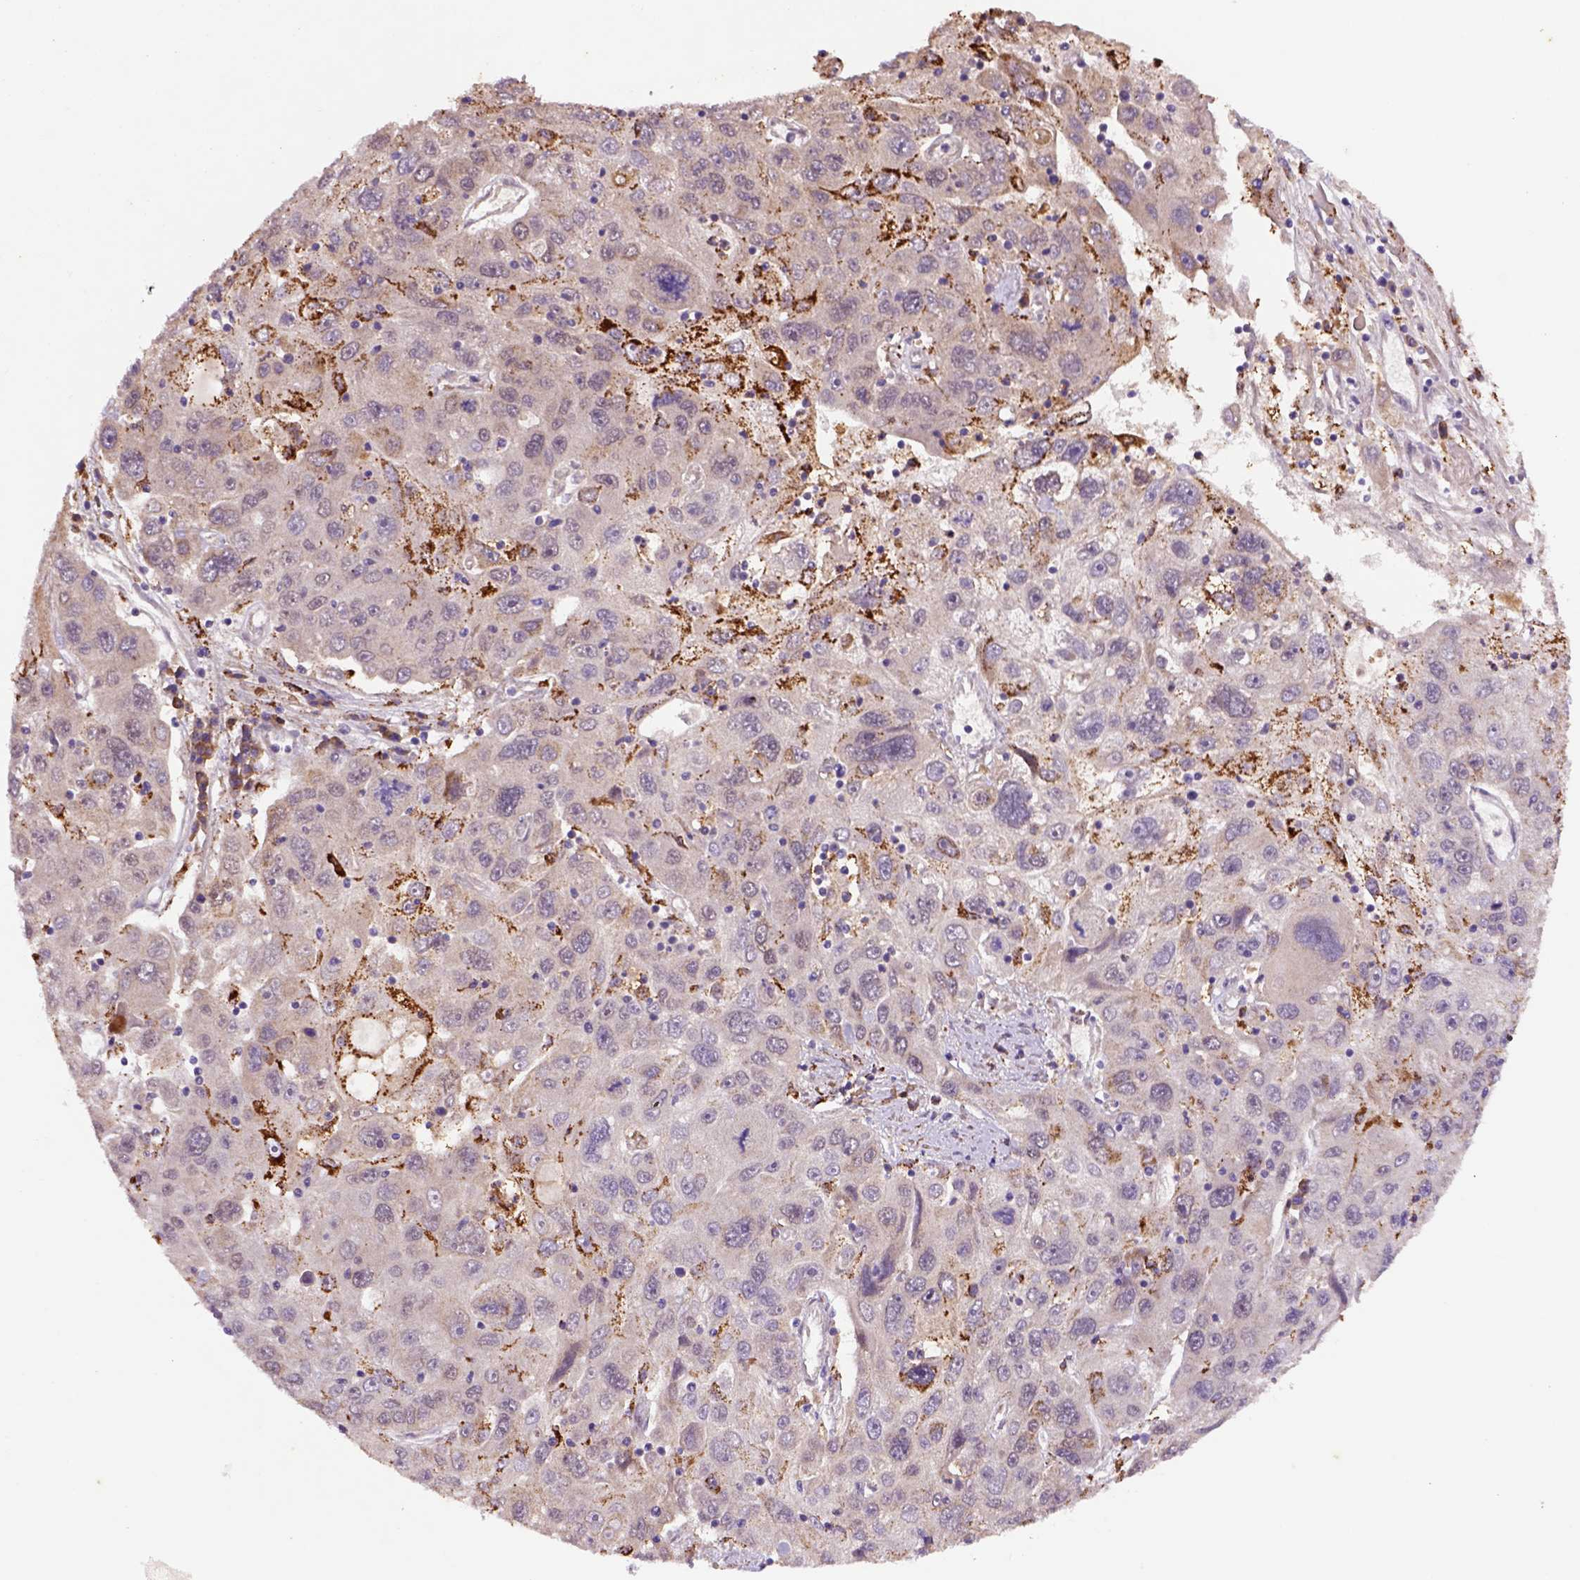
{"staining": {"intensity": "weak", "quantity": "<25%", "location": "cytoplasmic/membranous"}, "tissue": "stomach cancer", "cell_type": "Tumor cells", "image_type": "cancer", "snomed": [{"axis": "morphology", "description": "Adenocarcinoma, NOS"}, {"axis": "topography", "description": "Stomach"}], "caption": "There is no significant staining in tumor cells of stomach cancer. The staining was performed using DAB (3,3'-diaminobenzidine) to visualize the protein expression in brown, while the nuclei were stained in blue with hematoxylin (Magnification: 20x).", "gene": "FZD7", "patient": {"sex": "male", "age": 56}}